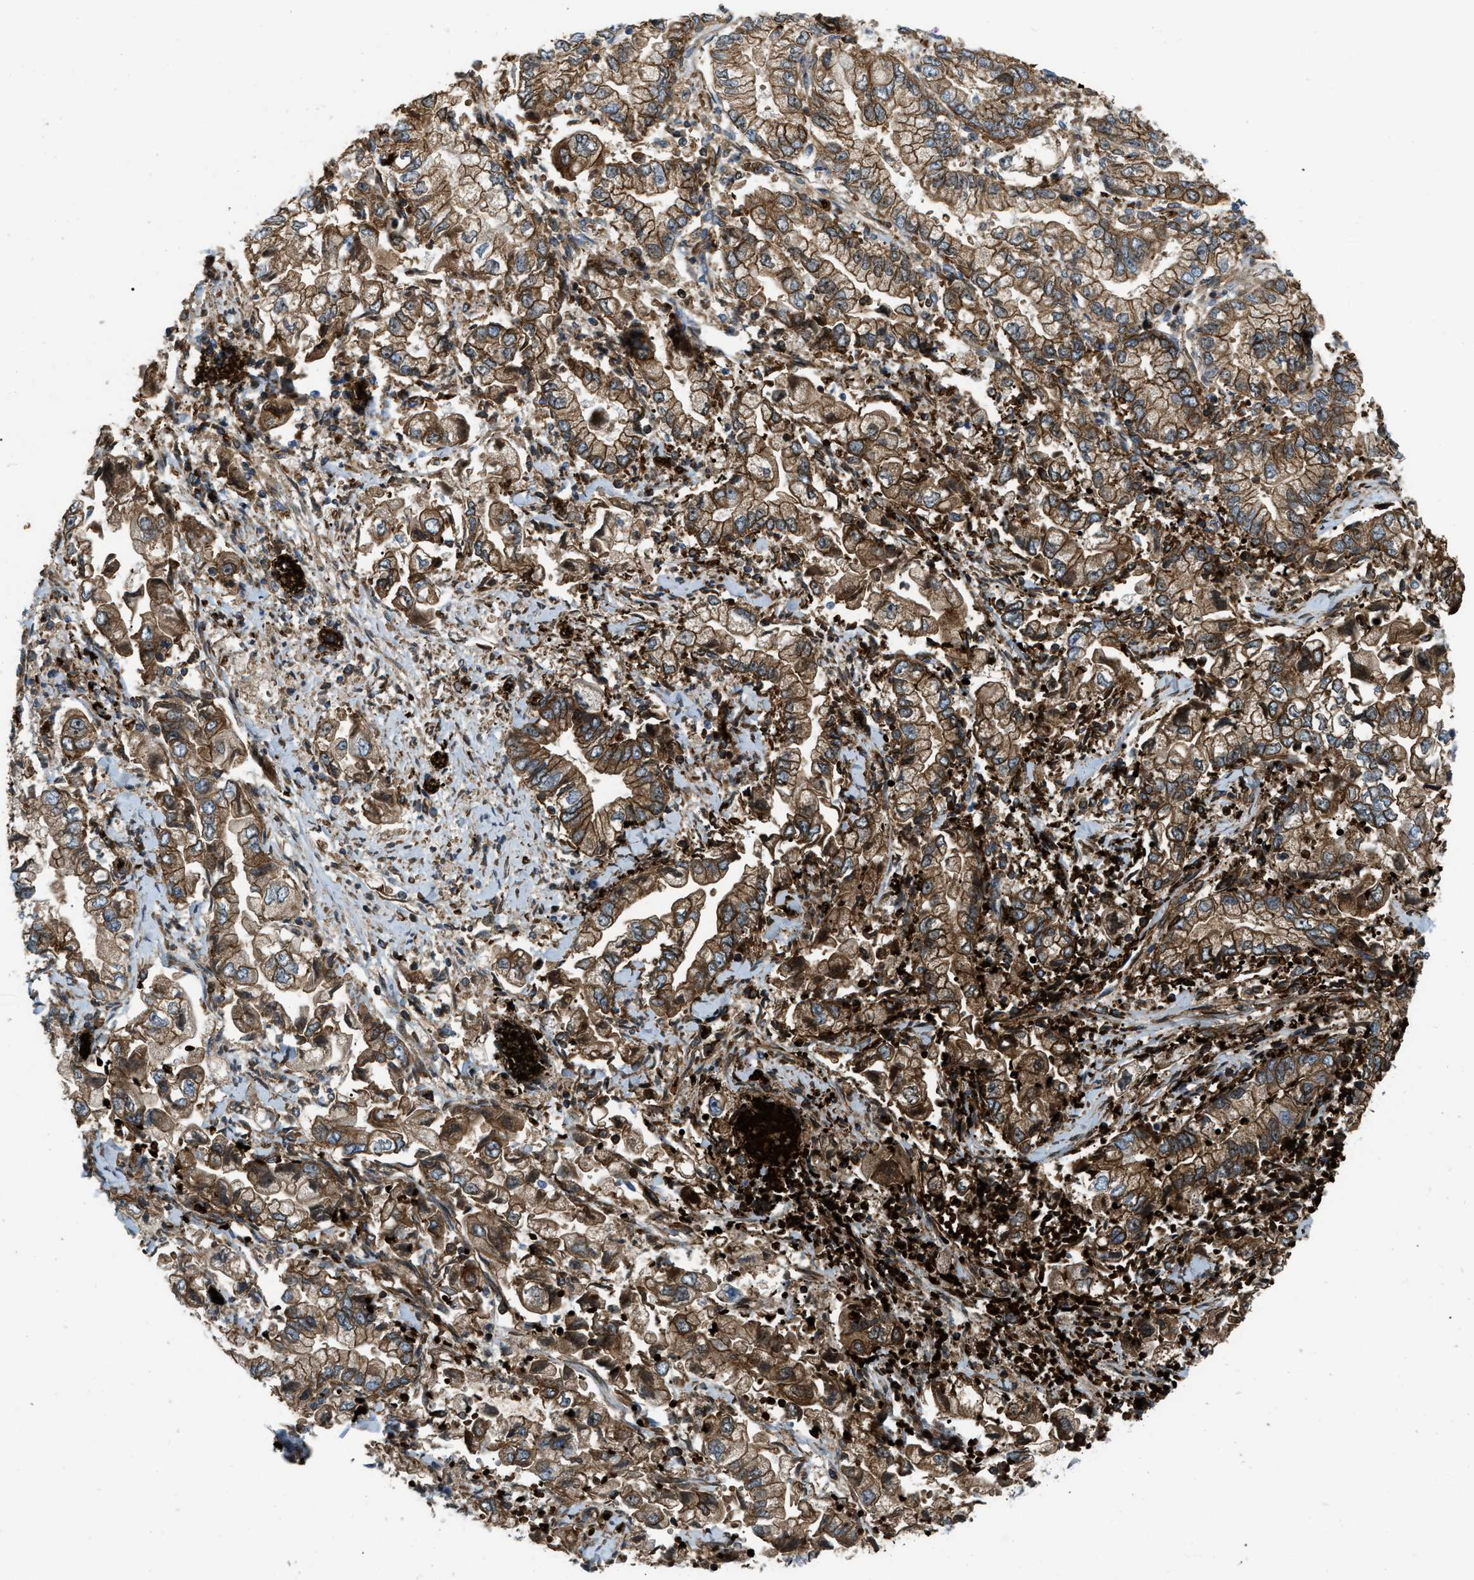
{"staining": {"intensity": "moderate", "quantity": ">75%", "location": "cytoplasmic/membranous"}, "tissue": "stomach cancer", "cell_type": "Tumor cells", "image_type": "cancer", "snomed": [{"axis": "morphology", "description": "Normal tissue, NOS"}, {"axis": "morphology", "description": "Adenocarcinoma, NOS"}, {"axis": "topography", "description": "Stomach"}], "caption": "IHC histopathology image of human stomach adenocarcinoma stained for a protein (brown), which demonstrates medium levels of moderate cytoplasmic/membranous expression in approximately >75% of tumor cells.", "gene": "ERC1", "patient": {"sex": "male", "age": 62}}